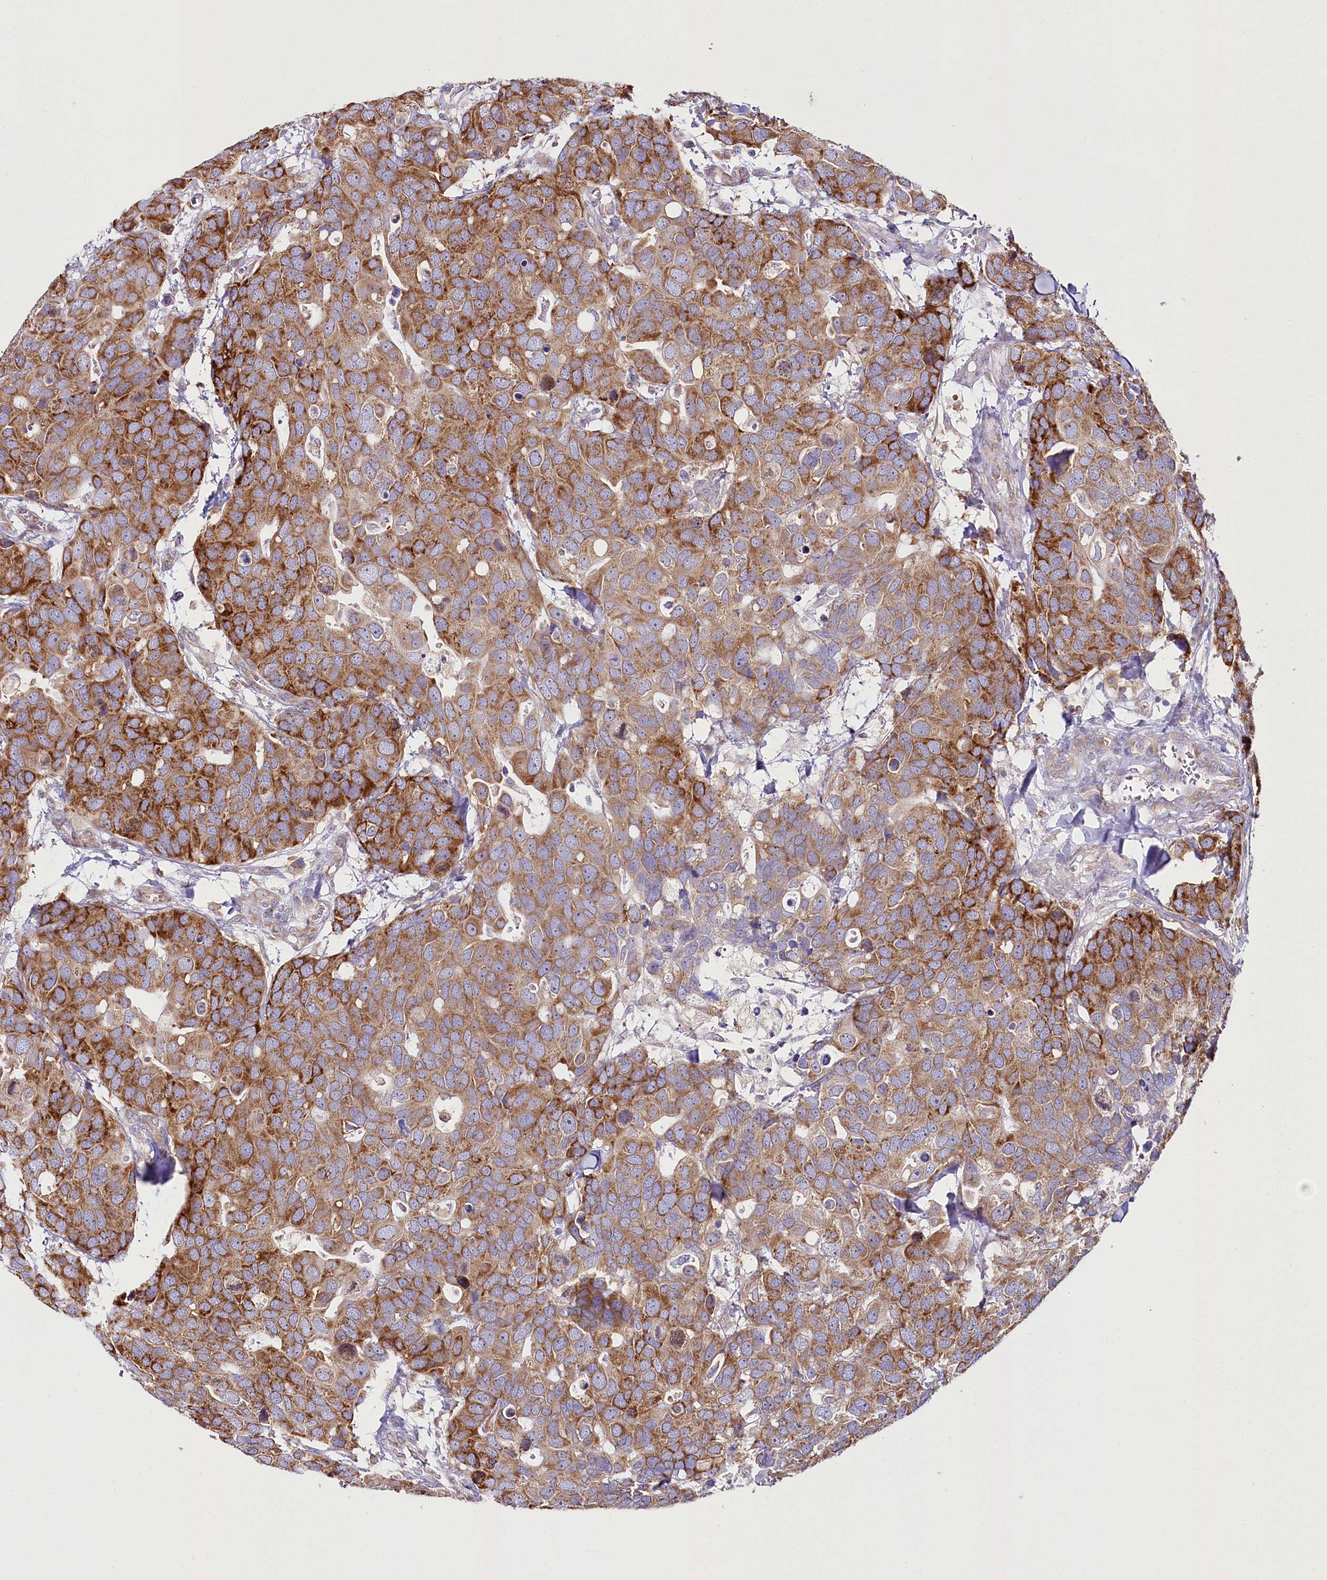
{"staining": {"intensity": "strong", "quantity": ">75%", "location": "cytoplasmic/membranous"}, "tissue": "breast cancer", "cell_type": "Tumor cells", "image_type": "cancer", "snomed": [{"axis": "morphology", "description": "Duct carcinoma"}, {"axis": "topography", "description": "Breast"}], "caption": "Immunohistochemistry histopathology image of breast cancer stained for a protein (brown), which displays high levels of strong cytoplasmic/membranous positivity in approximately >75% of tumor cells.", "gene": "THUMPD3", "patient": {"sex": "female", "age": 83}}